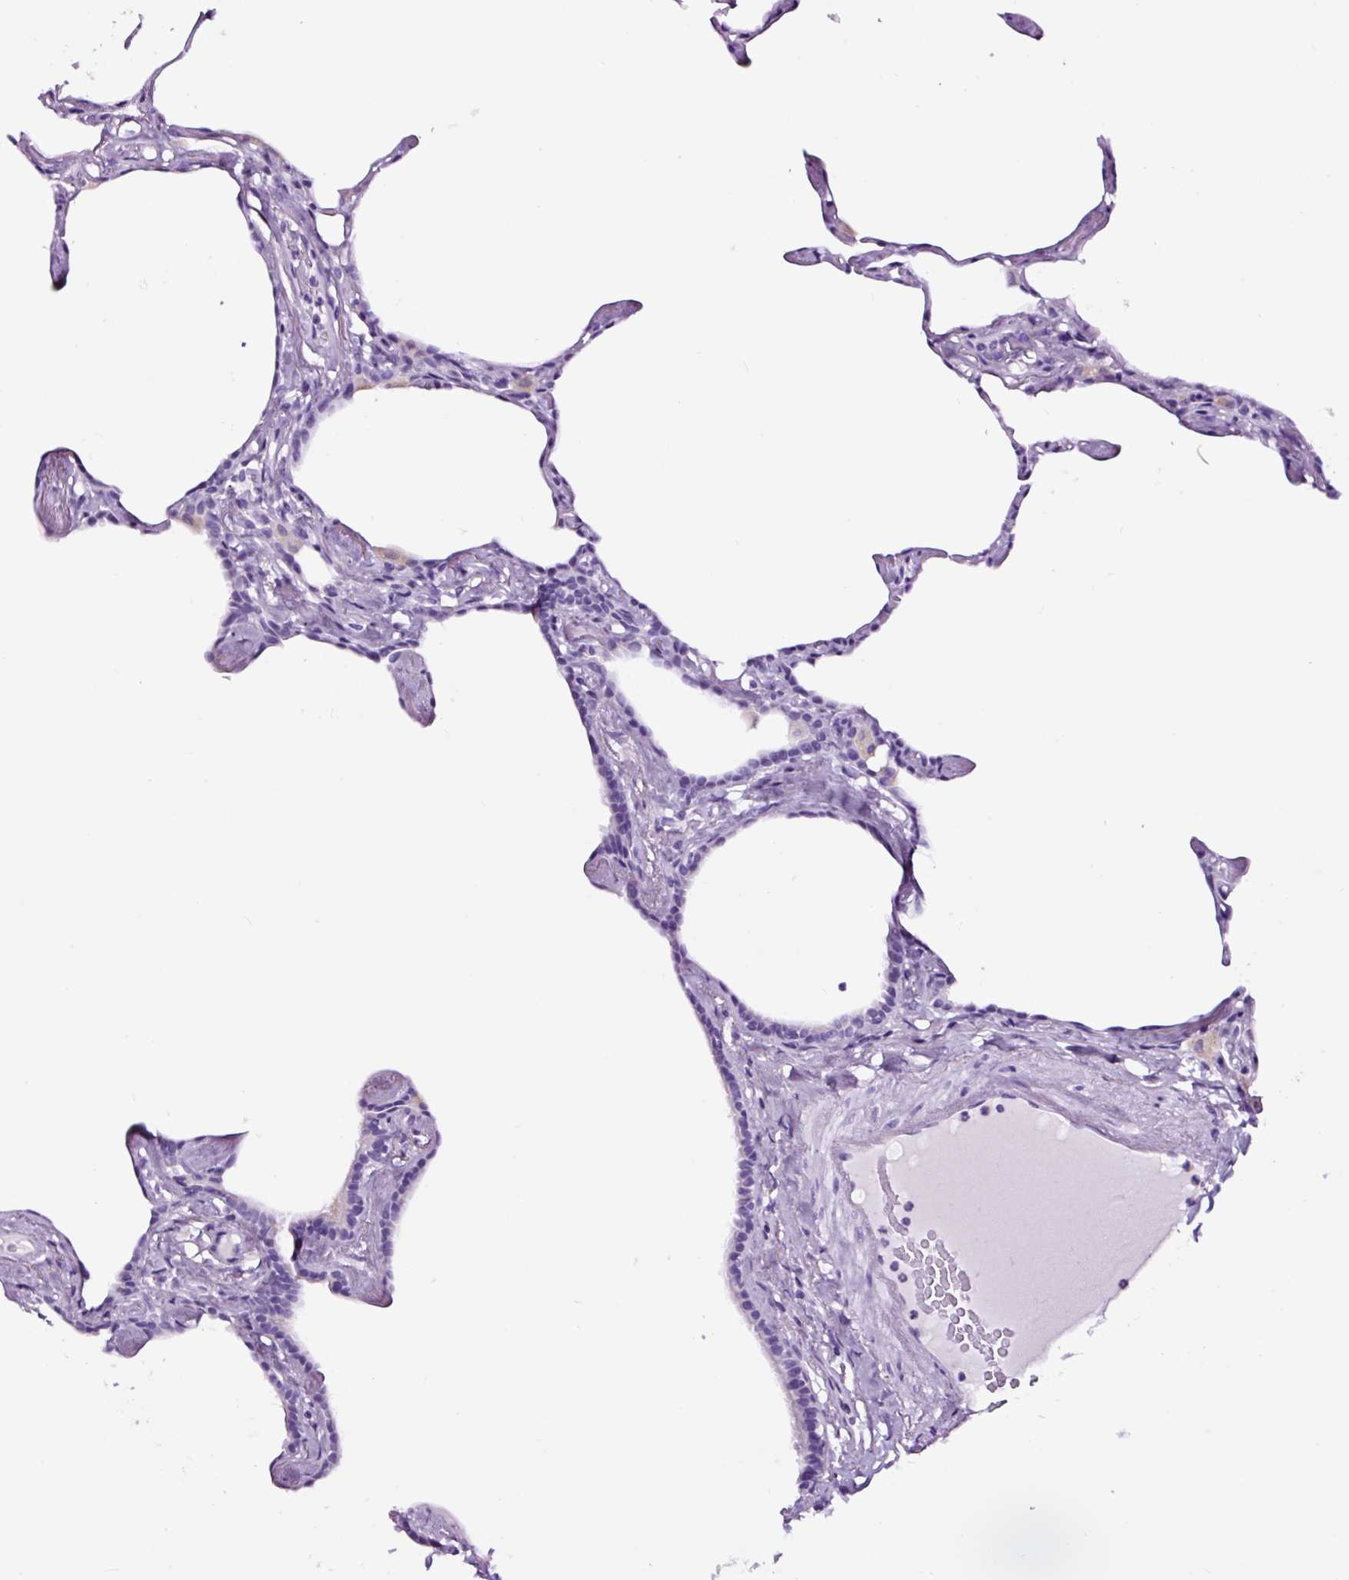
{"staining": {"intensity": "negative", "quantity": "none", "location": "none"}, "tissue": "lung", "cell_type": "Alveolar cells", "image_type": "normal", "snomed": [{"axis": "morphology", "description": "Normal tissue, NOS"}, {"axis": "topography", "description": "Lung"}], "caption": "Immunohistochemistry (IHC) photomicrograph of normal lung: lung stained with DAB reveals no significant protein positivity in alveolar cells.", "gene": "FBXL7", "patient": {"sex": "male", "age": 65}}